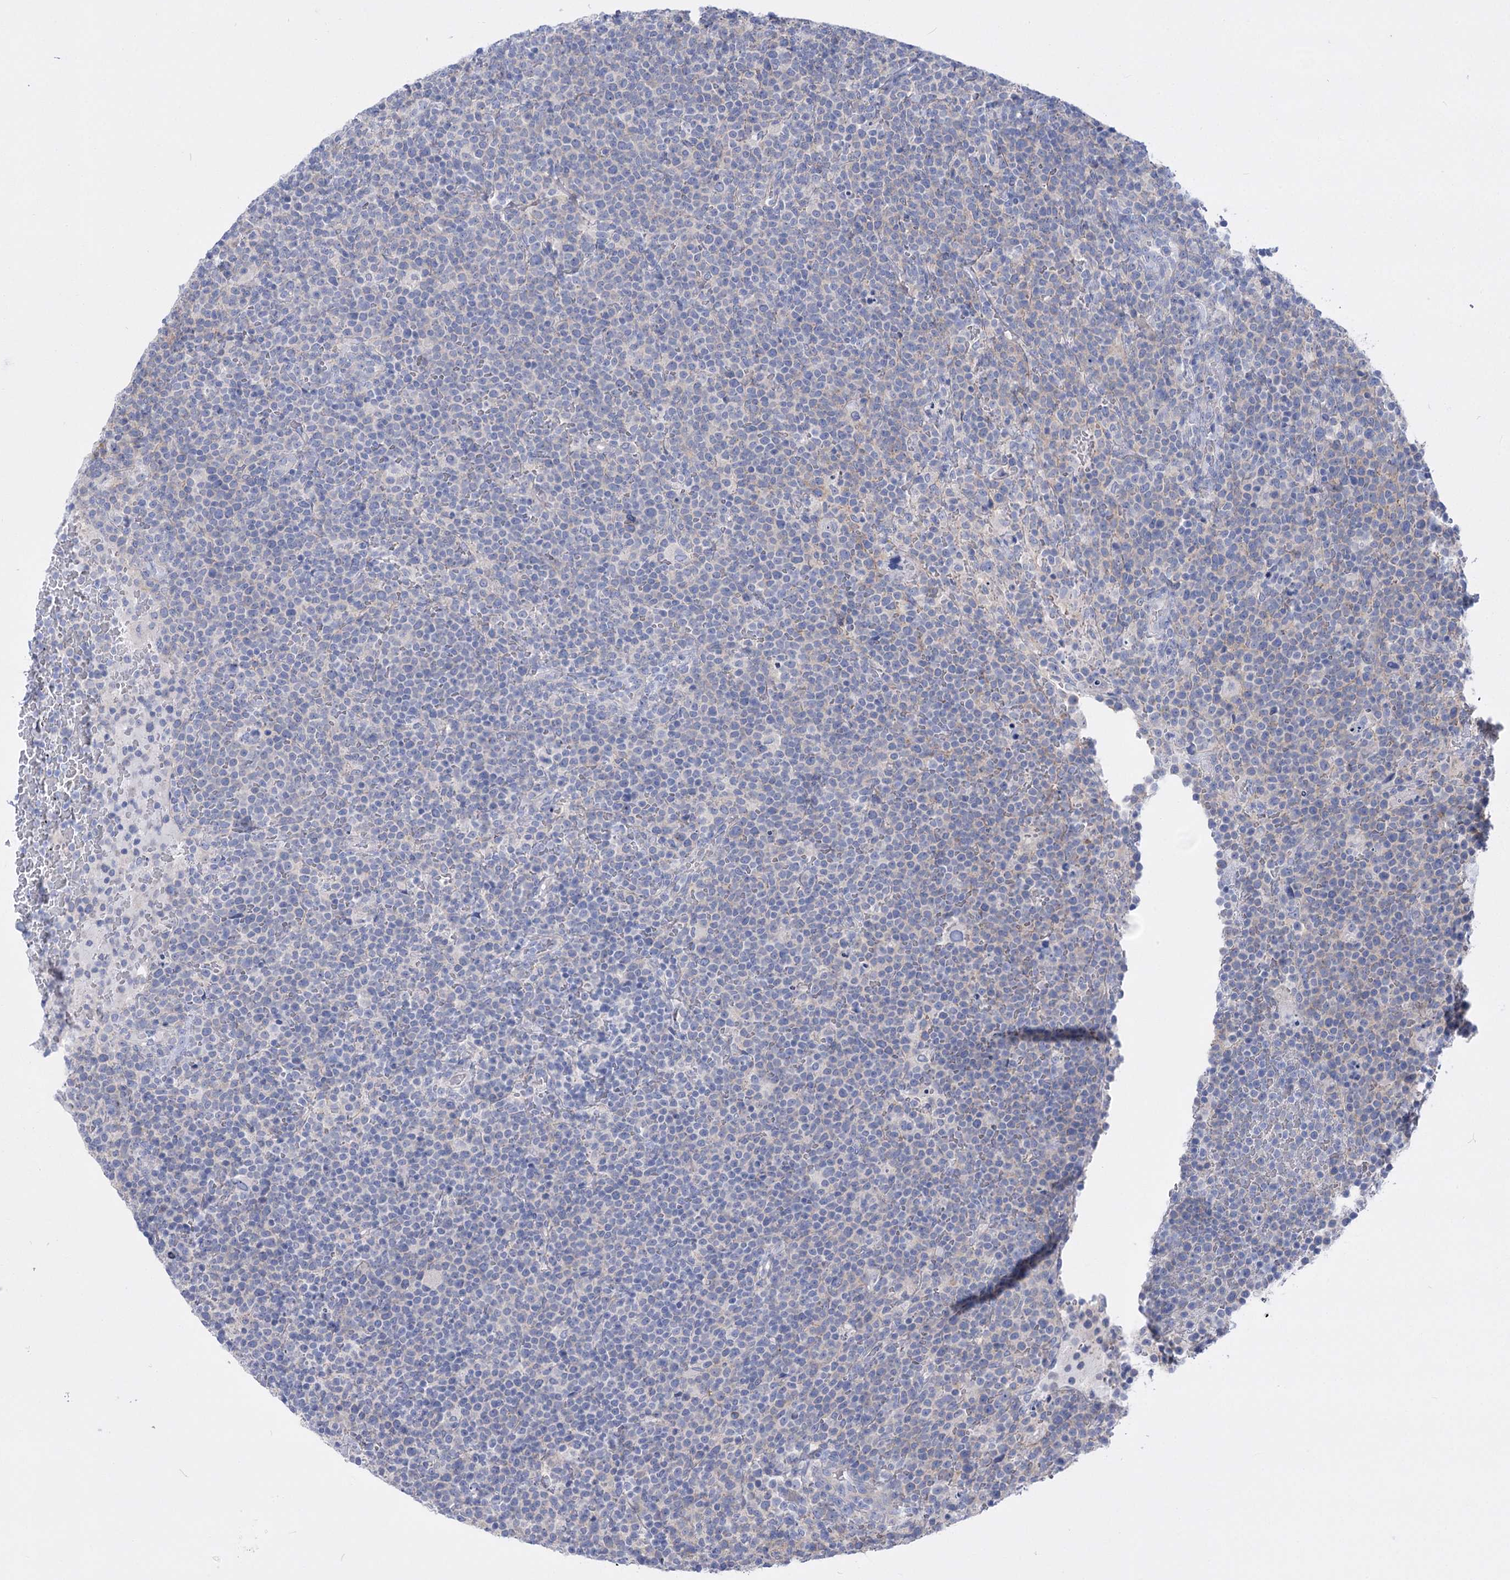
{"staining": {"intensity": "negative", "quantity": "none", "location": "none"}, "tissue": "lymphoma", "cell_type": "Tumor cells", "image_type": "cancer", "snomed": [{"axis": "morphology", "description": "Malignant lymphoma, non-Hodgkin's type, High grade"}, {"axis": "topography", "description": "Lymph node"}], "caption": "An image of human malignant lymphoma, non-Hodgkin's type (high-grade) is negative for staining in tumor cells.", "gene": "LRRC34", "patient": {"sex": "male", "age": 61}}